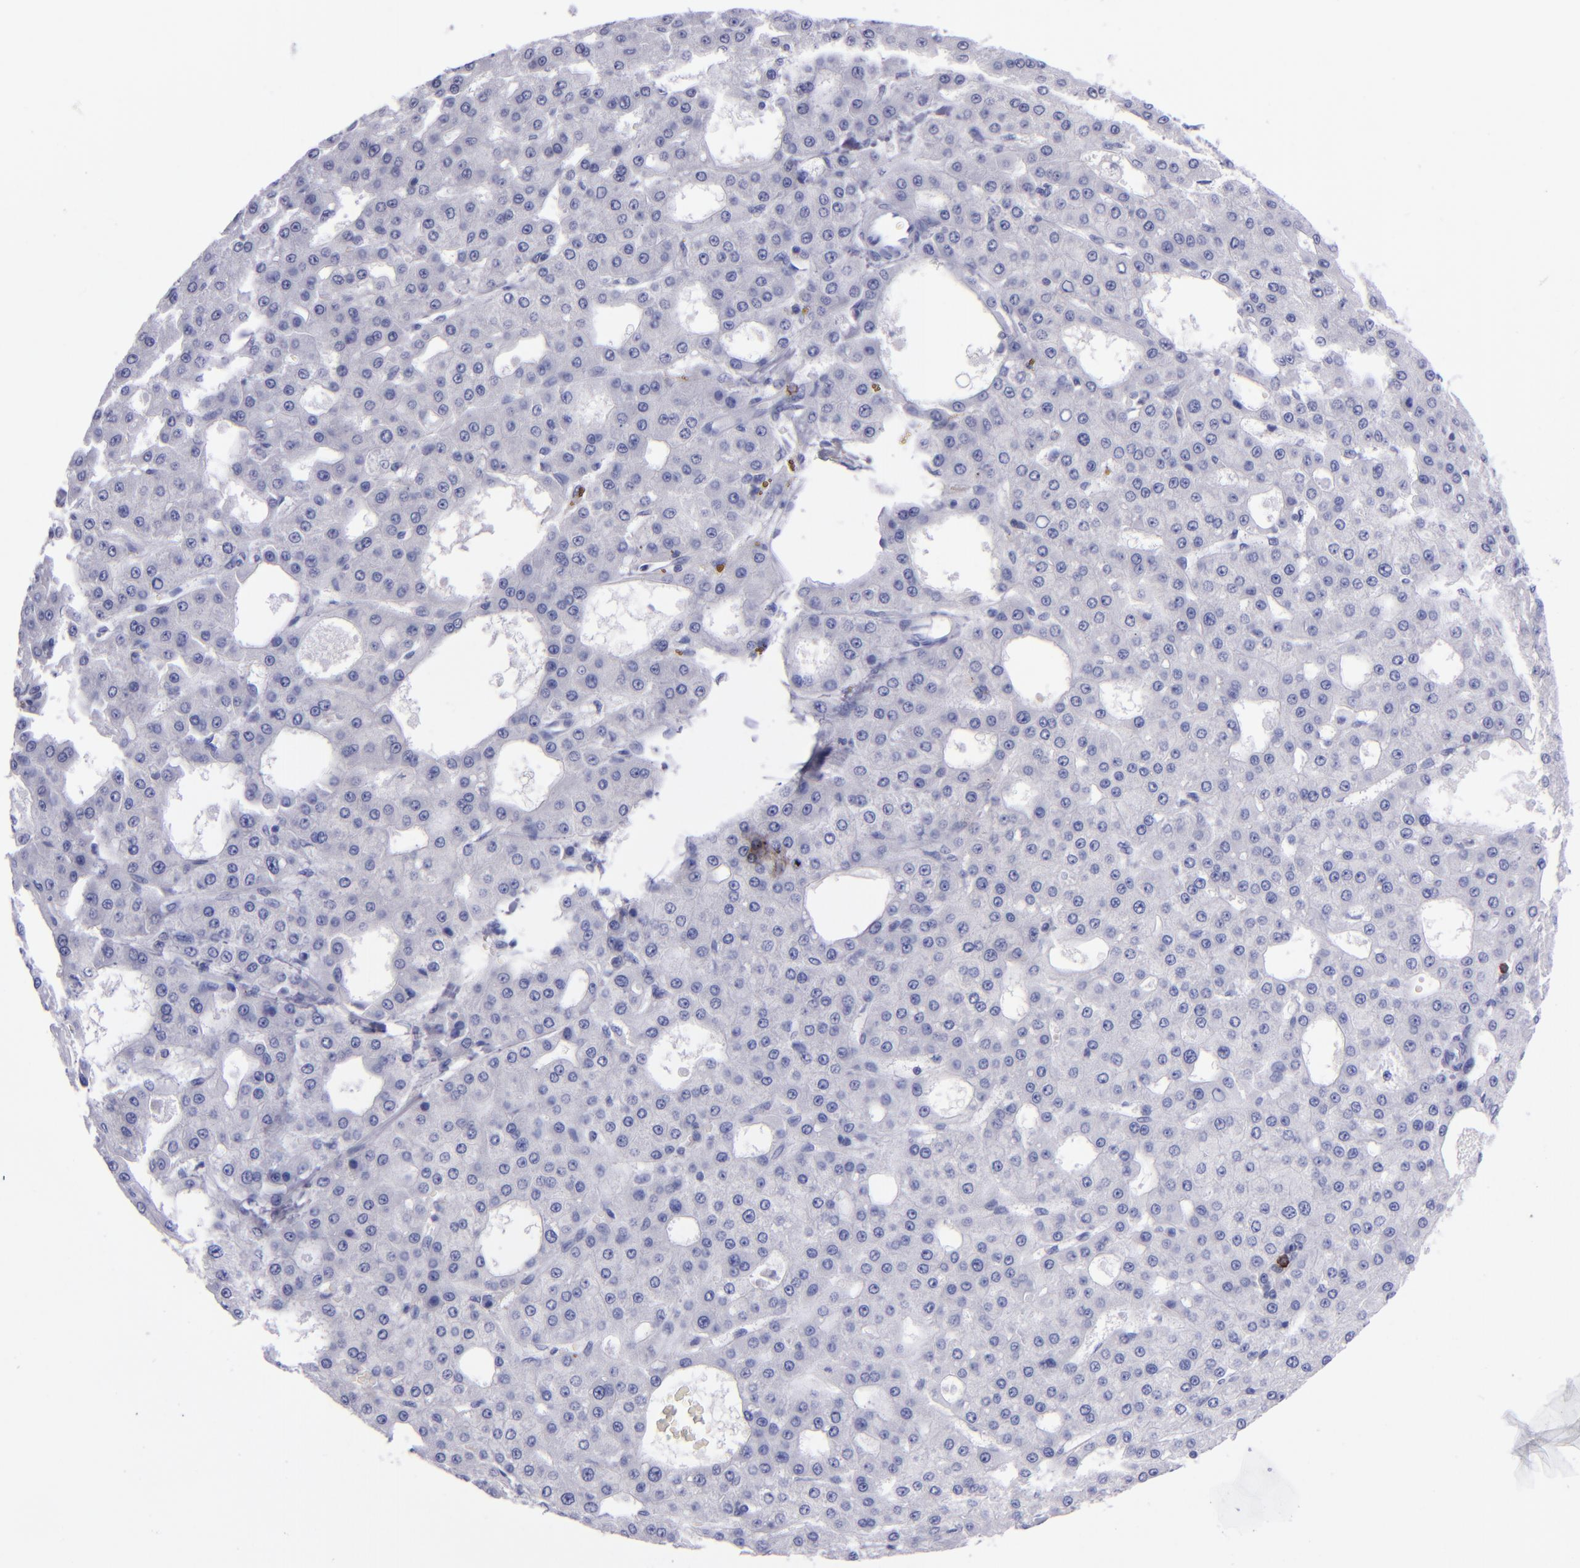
{"staining": {"intensity": "negative", "quantity": "none", "location": "none"}, "tissue": "liver cancer", "cell_type": "Tumor cells", "image_type": "cancer", "snomed": [{"axis": "morphology", "description": "Carcinoma, Hepatocellular, NOS"}, {"axis": "topography", "description": "Liver"}], "caption": "High magnification brightfield microscopy of liver hepatocellular carcinoma stained with DAB (3,3'-diaminobenzidine) (brown) and counterstained with hematoxylin (blue): tumor cells show no significant positivity.", "gene": "CD37", "patient": {"sex": "male", "age": 47}}